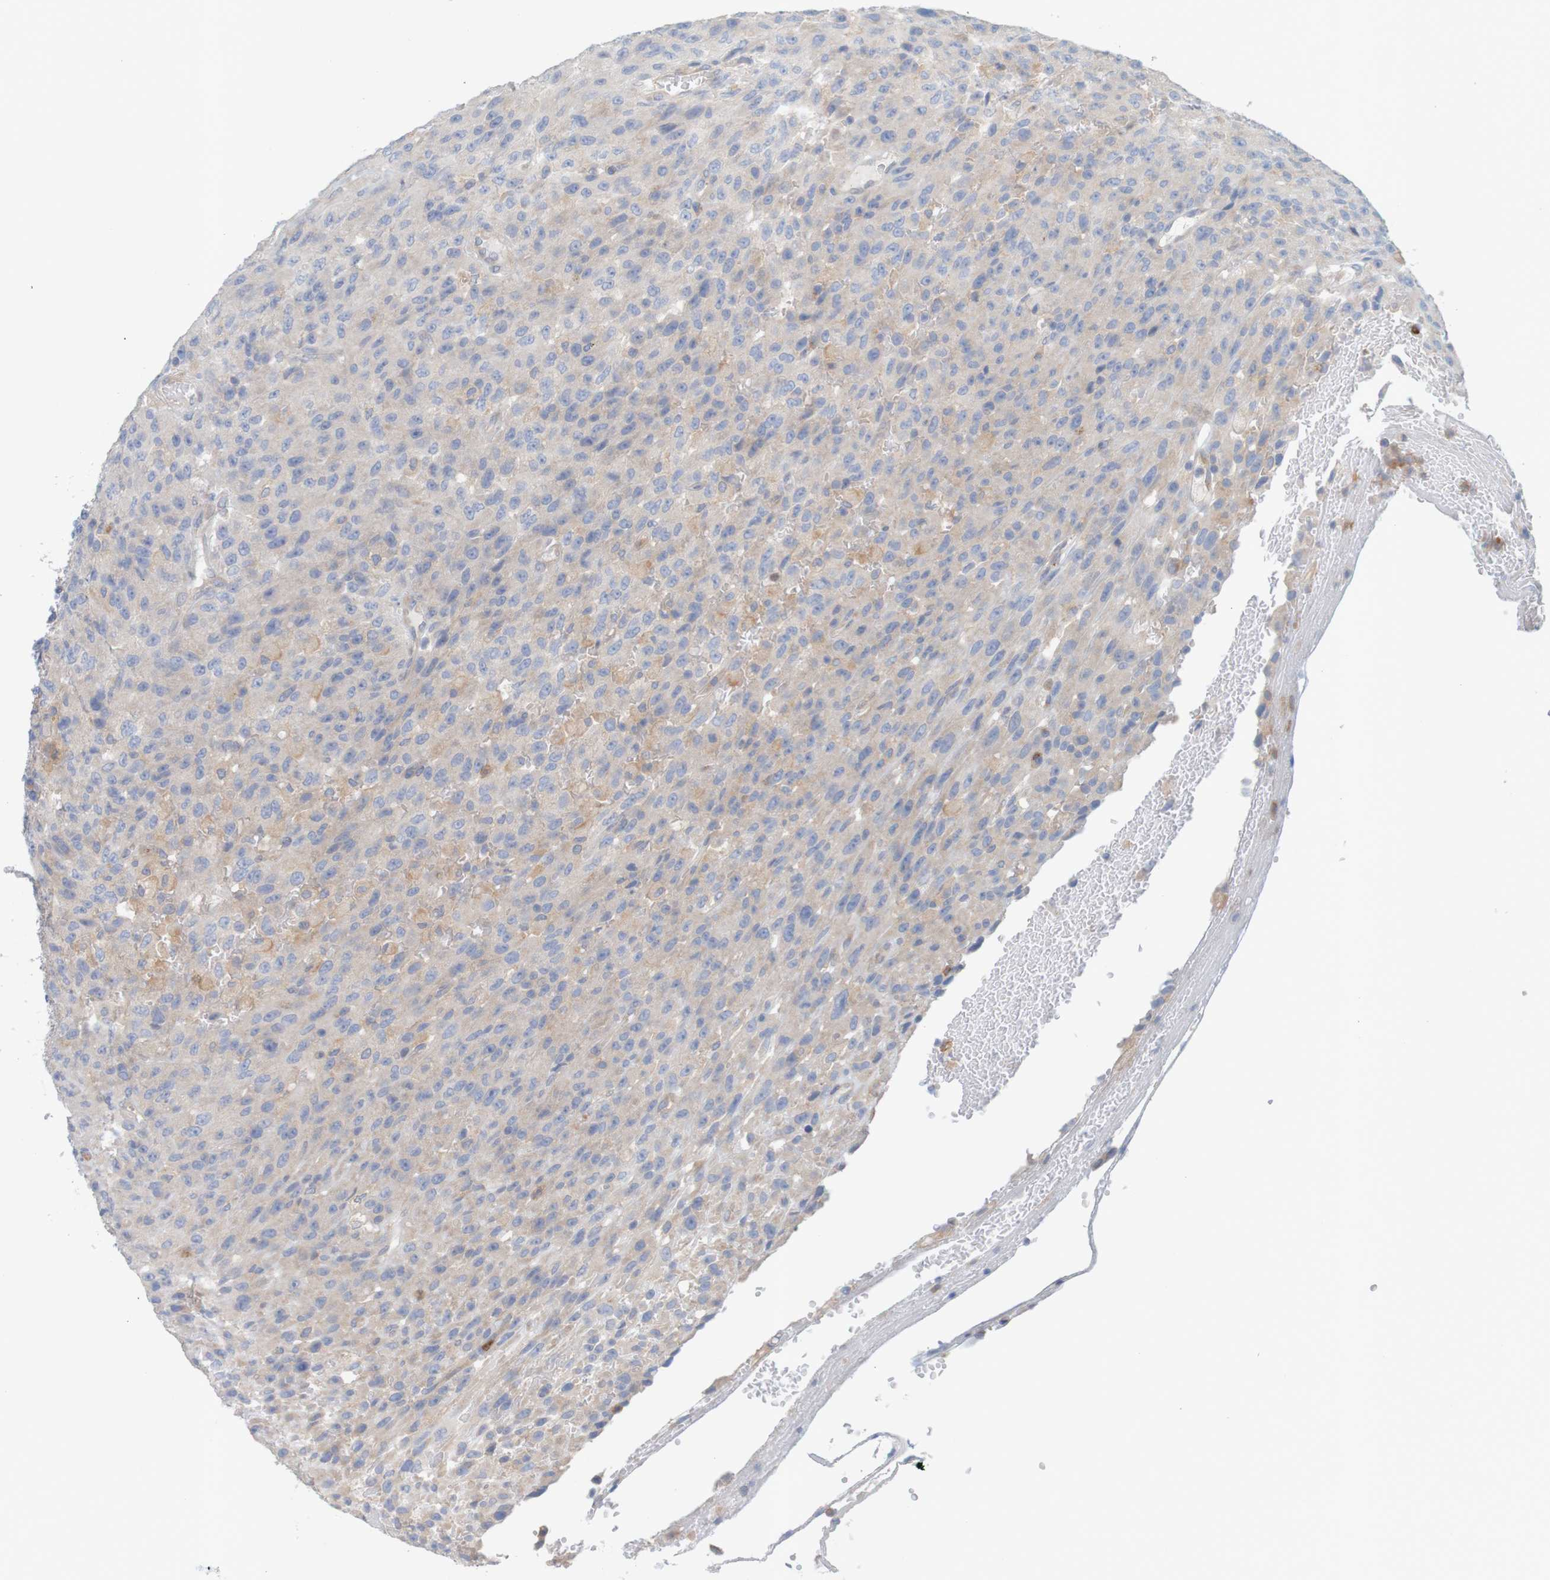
{"staining": {"intensity": "weak", "quantity": ">75%", "location": "cytoplasmic/membranous"}, "tissue": "urothelial cancer", "cell_type": "Tumor cells", "image_type": "cancer", "snomed": [{"axis": "morphology", "description": "Urothelial carcinoma, High grade"}, {"axis": "topography", "description": "Urinary bladder"}], "caption": "This image exhibits immunohistochemistry staining of human urothelial carcinoma (high-grade), with low weak cytoplasmic/membranous staining in approximately >75% of tumor cells.", "gene": "KRT23", "patient": {"sex": "male", "age": 66}}